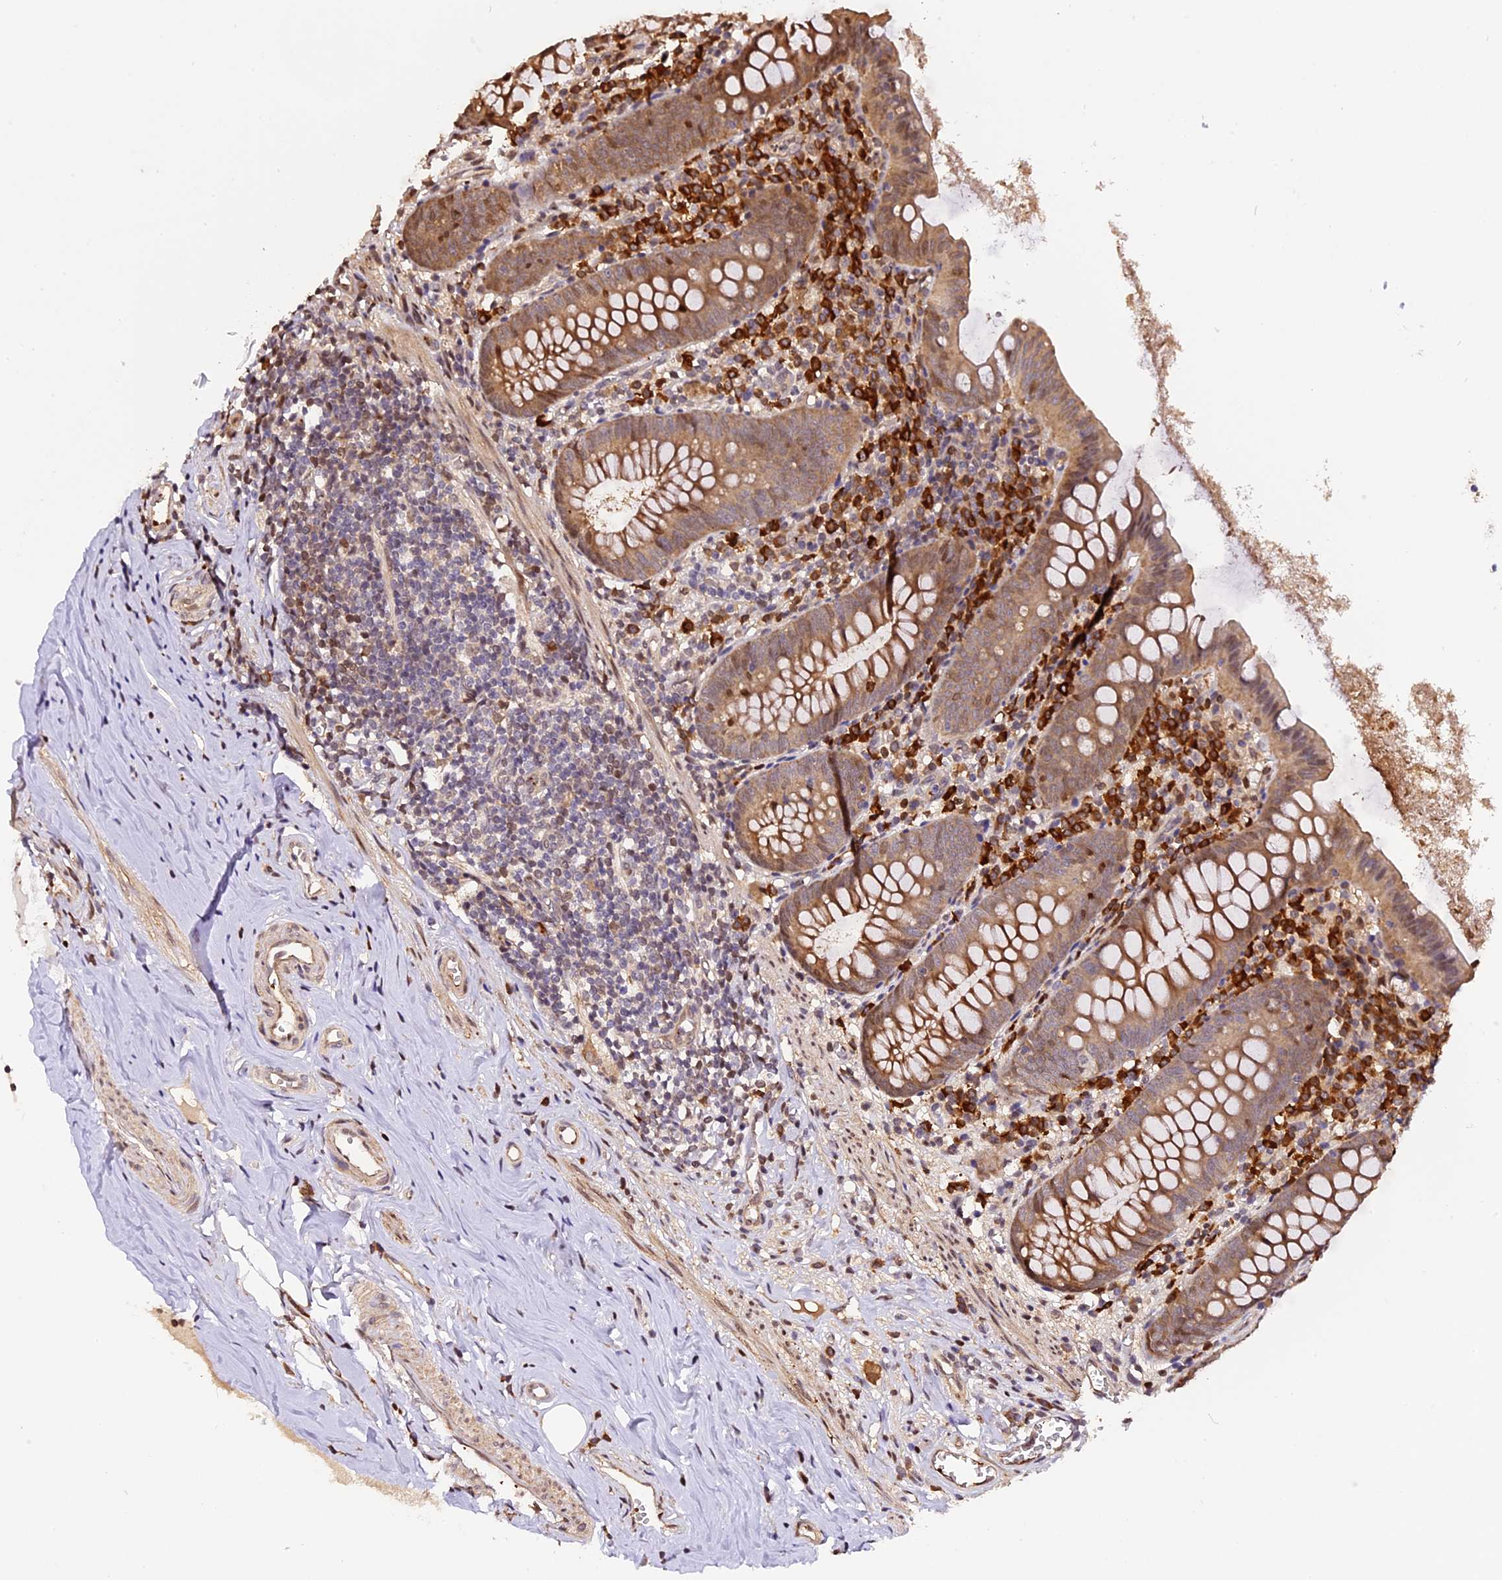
{"staining": {"intensity": "moderate", "quantity": ">75%", "location": "cytoplasmic/membranous"}, "tissue": "appendix", "cell_type": "Glandular cells", "image_type": "normal", "snomed": [{"axis": "morphology", "description": "Normal tissue, NOS"}, {"axis": "topography", "description": "Appendix"}], "caption": "Immunohistochemical staining of unremarkable human appendix reveals moderate cytoplasmic/membranous protein positivity in about >75% of glandular cells.", "gene": "HERPUD1", "patient": {"sex": "female", "age": 51}}